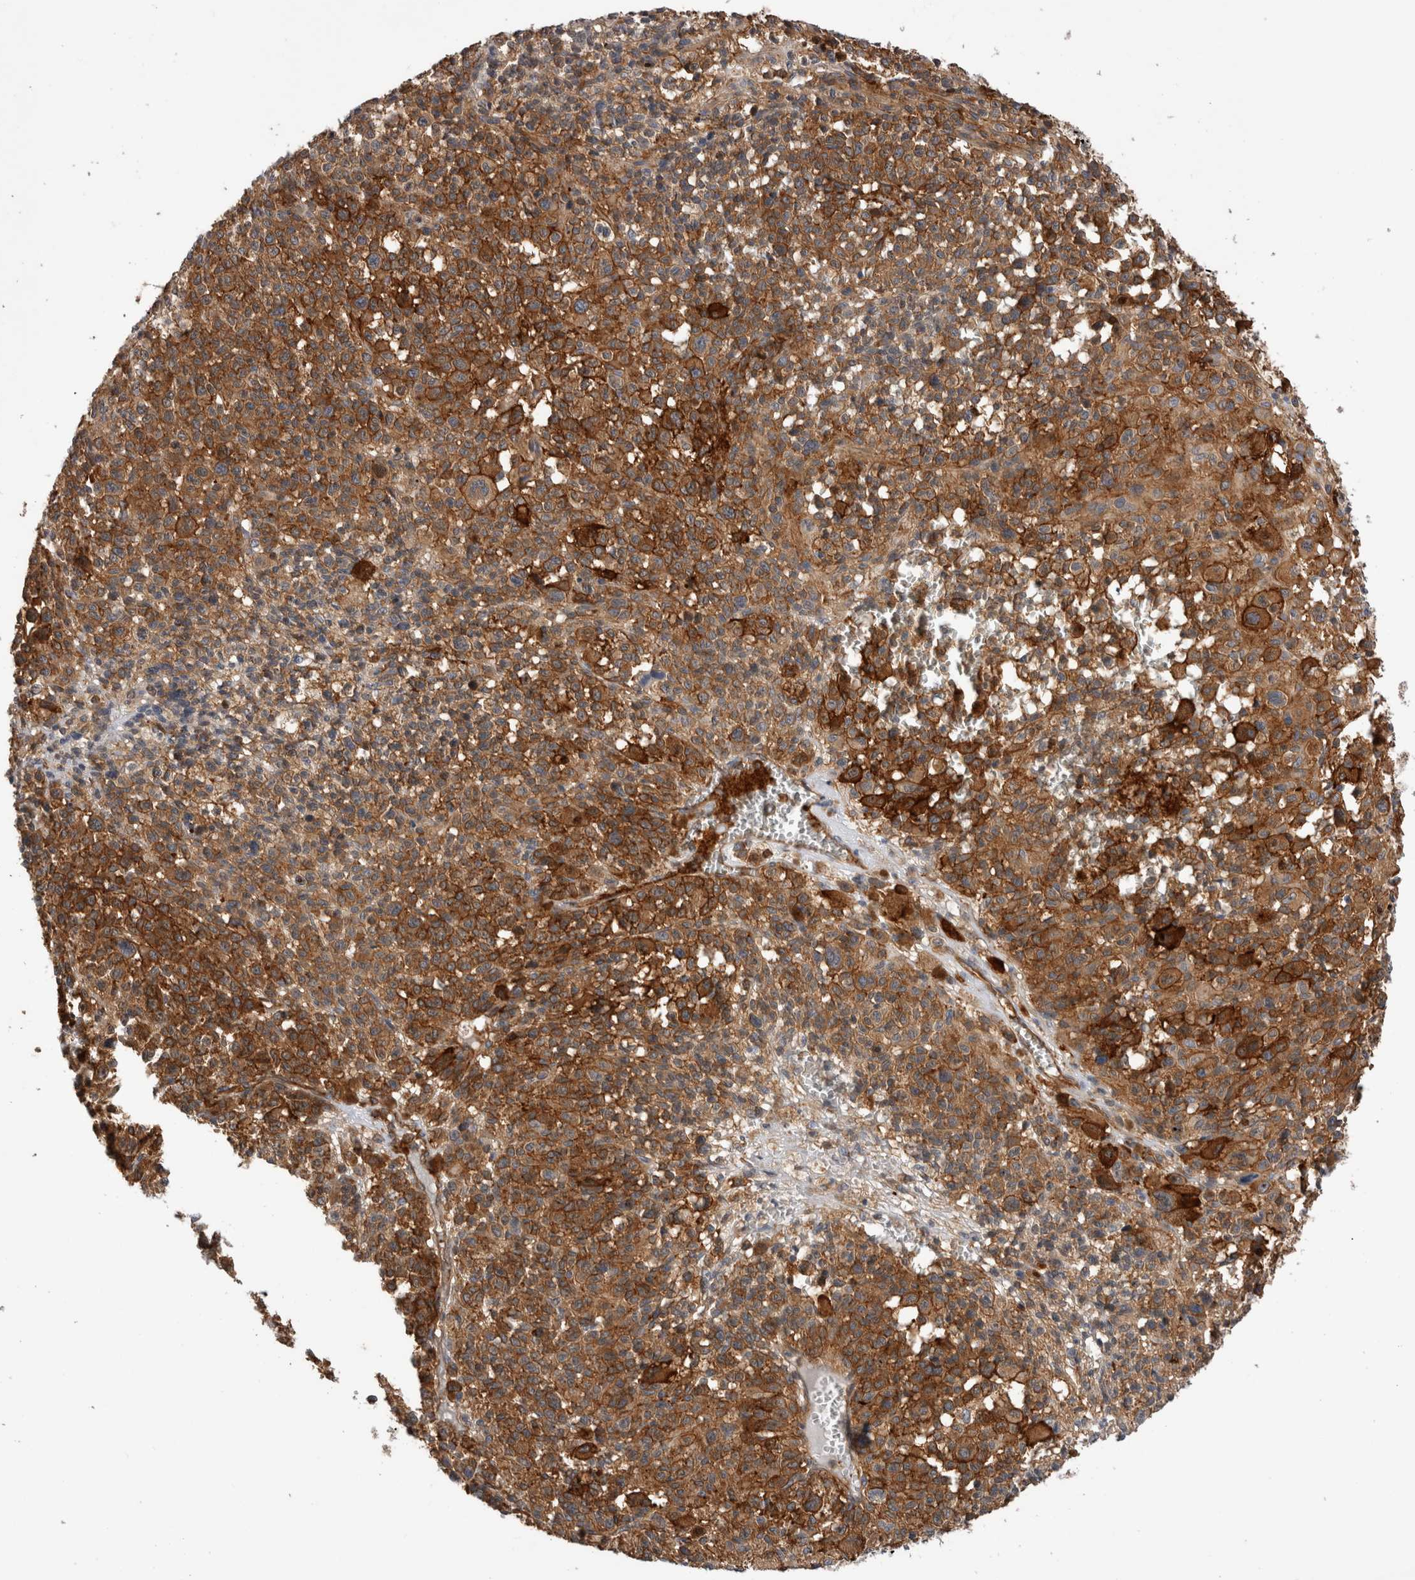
{"staining": {"intensity": "strong", "quantity": ">75%", "location": "cytoplasmic/membranous"}, "tissue": "melanoma", "cell_type": "Tumor cells", "image_type": "cancer", "snomed": [{"axis": "morphology", "description": "Malignant melanoma, Metastatic site"}, {"axis": "topography", "description": "Skin"}], "caption": "High-power microscopy captured an immunohistochemistry (IHC) micrograph of malignant melanoma (metastatic site), revealing strong cytoplasmic/membranous expression in approximately >75% of tumor cells.", "gene": "BNIP2", "patient": {"sex": "female", "age": 74}}